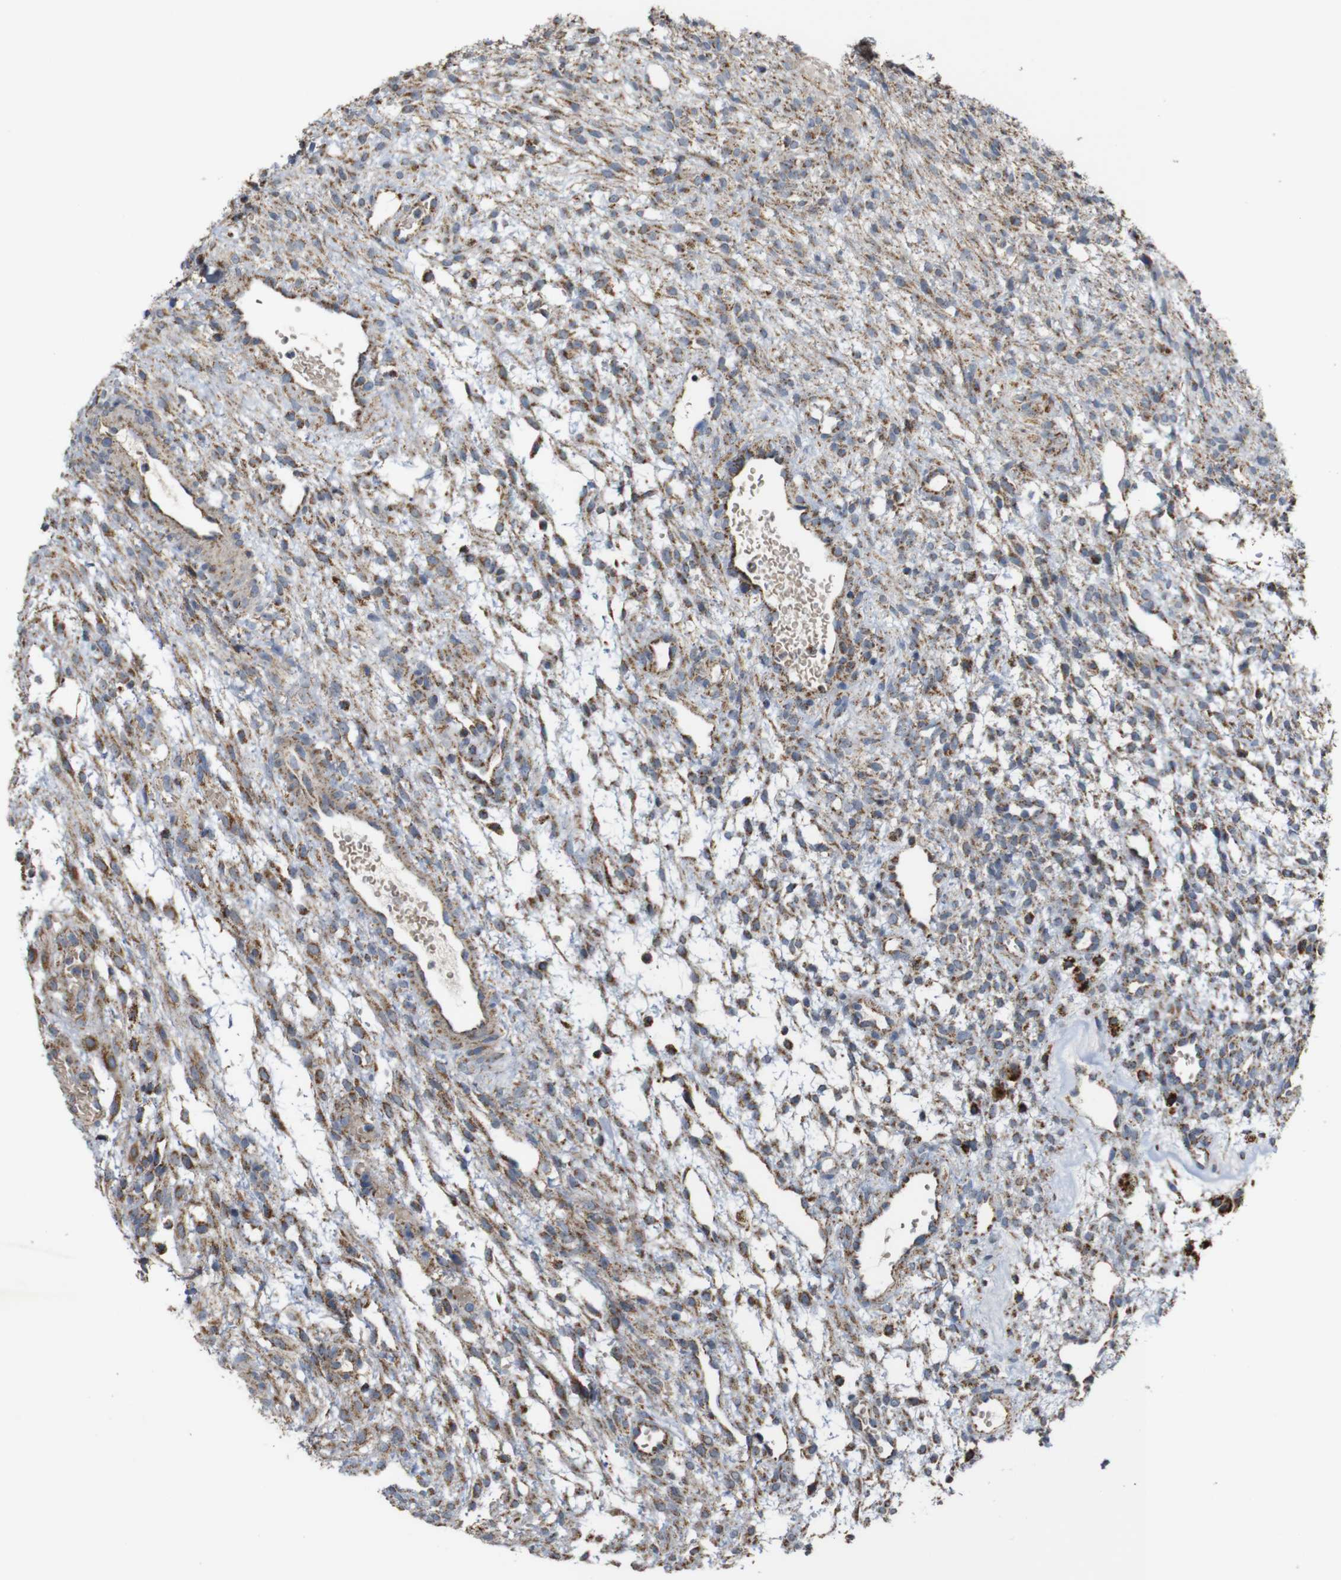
{"staining": {"intensity": "moderate", "quantity": "25%-75%", "location": "cytoplasmic/membranous"}, "tissue": "ovary", "cell_type": "Ovarian stroma cells", "image_type": "normal", "snomed": [{"axis": "morphology", "description": "Normal tissue, NOS"}, {"axis": "morphology", "description": "Cyst, NOS"}, {"axis": "topography", "description": "Ovary"}], "caption": "Immunohistochemistry (IHC) of benign ovary demonstrates medium levels of moderate cytoplasmic/membranous positivity in approximately 25%-75% of ovarian stroma cells. (DAB IHC, brown staining for protein, blue staining for nuclei).", "gene": "NR3C2", "patient": {"sex": "female", "age": 18}}